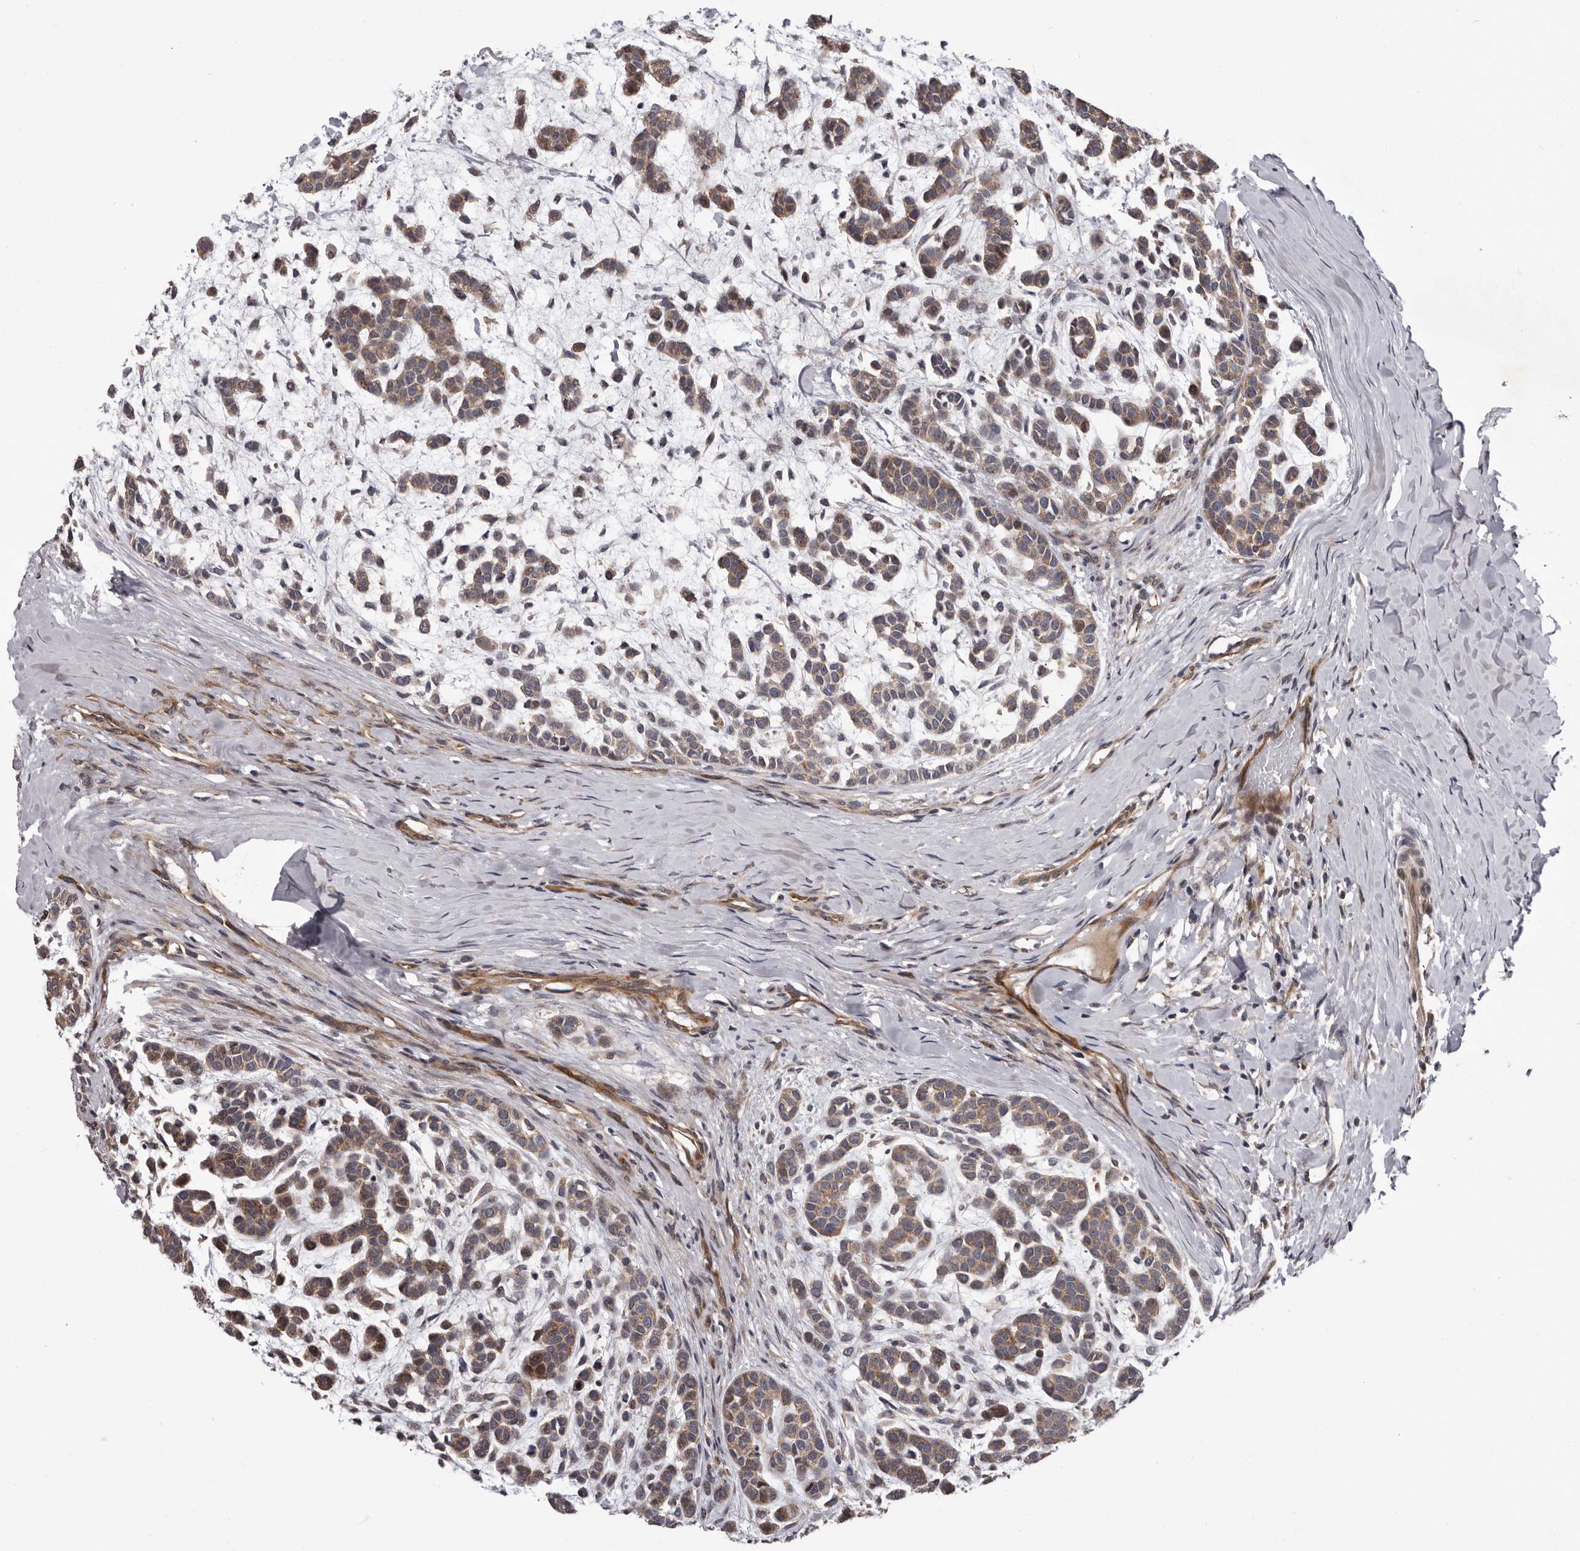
{"staining": {"intensity": "moderate", "quantity": ">75%", "location": "cytoplasmic/membranous"}, "tissue": "head and neck cancer", "cell_type": "Tumor cells", "image_type": "cancer", "snomed": [{"axis": "morphology", "description": "Adenocarcinoma, NOS"}, {"axis": "morphology", "description": "Adenoma, NOS"}, {"axis": "topography", "description": "Head-Neck"}], "caption": "A brown stain highlights moderate cytoplasmic/membranous staining of a protein in adenocarcinoma (head and neck) tumor cells.", "gene": "VPS37A", "patient": {"sex": "female", "age": 55}}